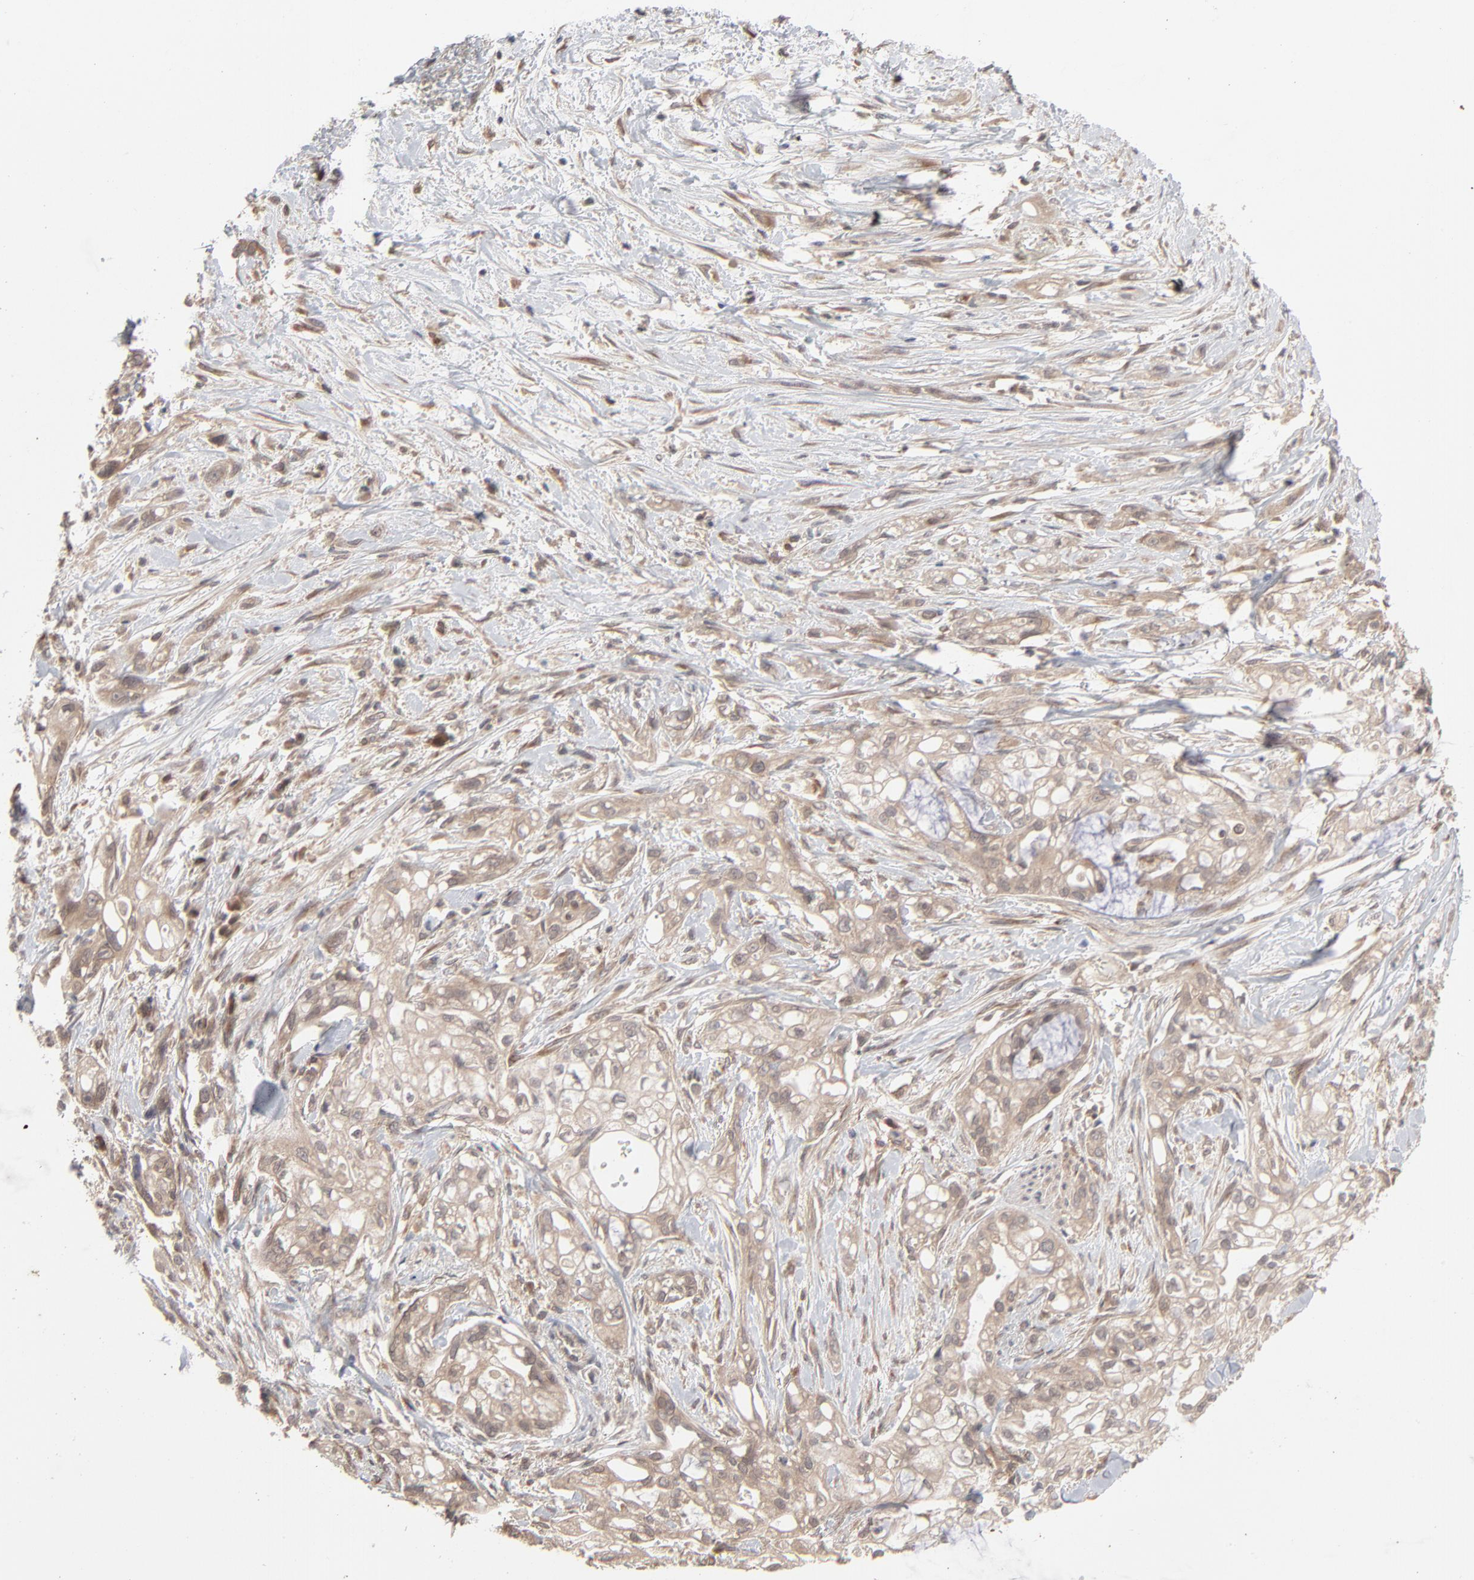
{"staining": {"intensity": "weak", "quantity": ">75%", "location": "cytoplasmic/membranous"}, "tissue": "pancreatic cancer", "cell_type": "Tumor cells", "image_type": "cancer", "snomed": [{"axis": "morphology", "description": "Normal tissue, NOS"}, {"axis": "topography", "description": "Pancreas"}], "caption": "A brown stain labels weak cytoplasmic/membranous expression of a protein in human pancreatic cancer tumor cells. (DAB (3,3'-diaminobenzidine) IHC with brightfield microscopy, high magnification).", "gene": "SCFD1", "patient": {"sex": "male", "age": 42}}